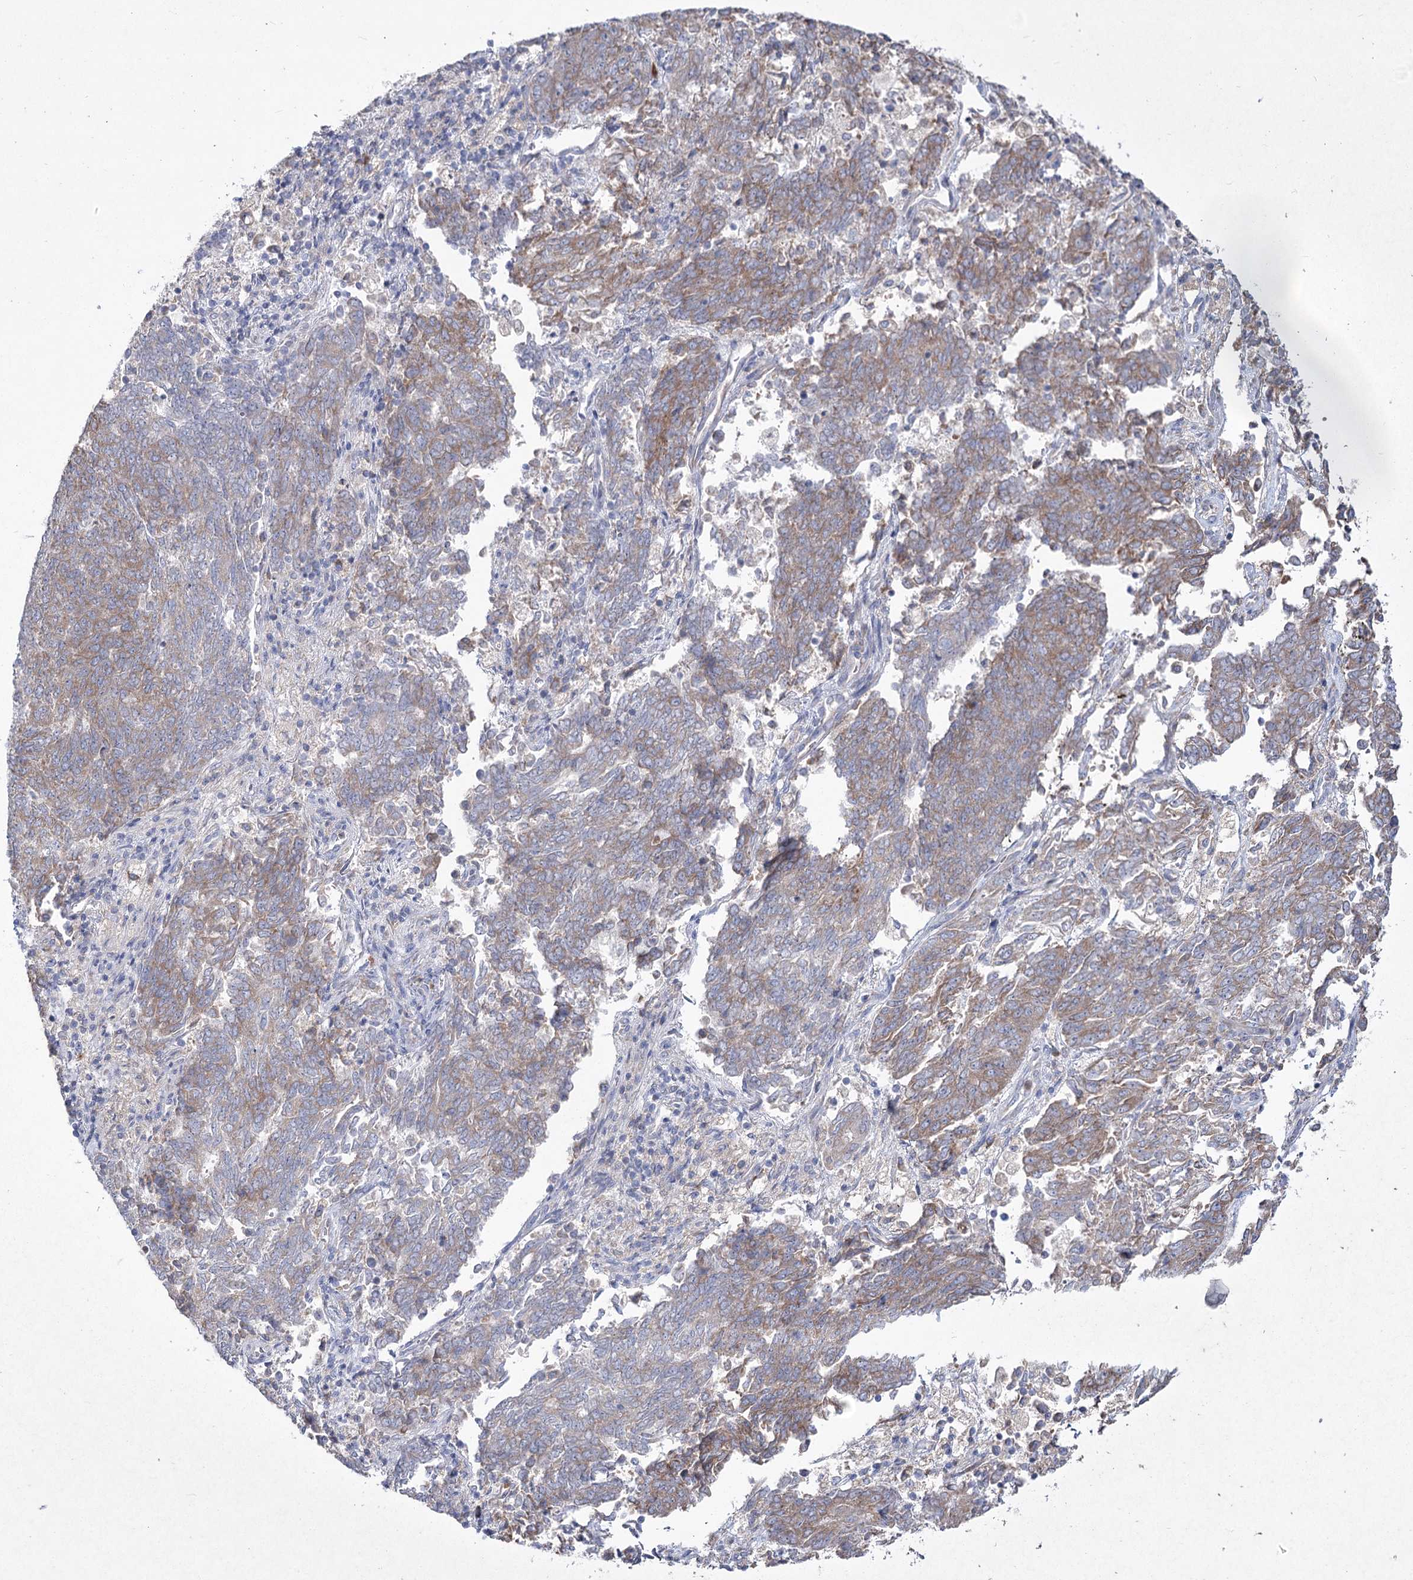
{"staining": {"intensity": "weak", "quantity": ">75%", "location": "cytoplasmic/membranous"}, "tissue": "endometrial cancer", "cell_type": "Tumor cells", "image_type": "cancer", "snomed": [{"axis": "morphology", "description": "Adenocarcinoma, NOS"}, {"axis": "topography", "description": "Endometrium"}], "caption": "Weak cytoplasmic/membranous staining for a protein is appreciated in approximately >75% of tumor cells of endometrial cancer using immunohistochemistry (IHC).", "gene": "NIPAL4", "patient": {"sex": "female", "age": 80}}